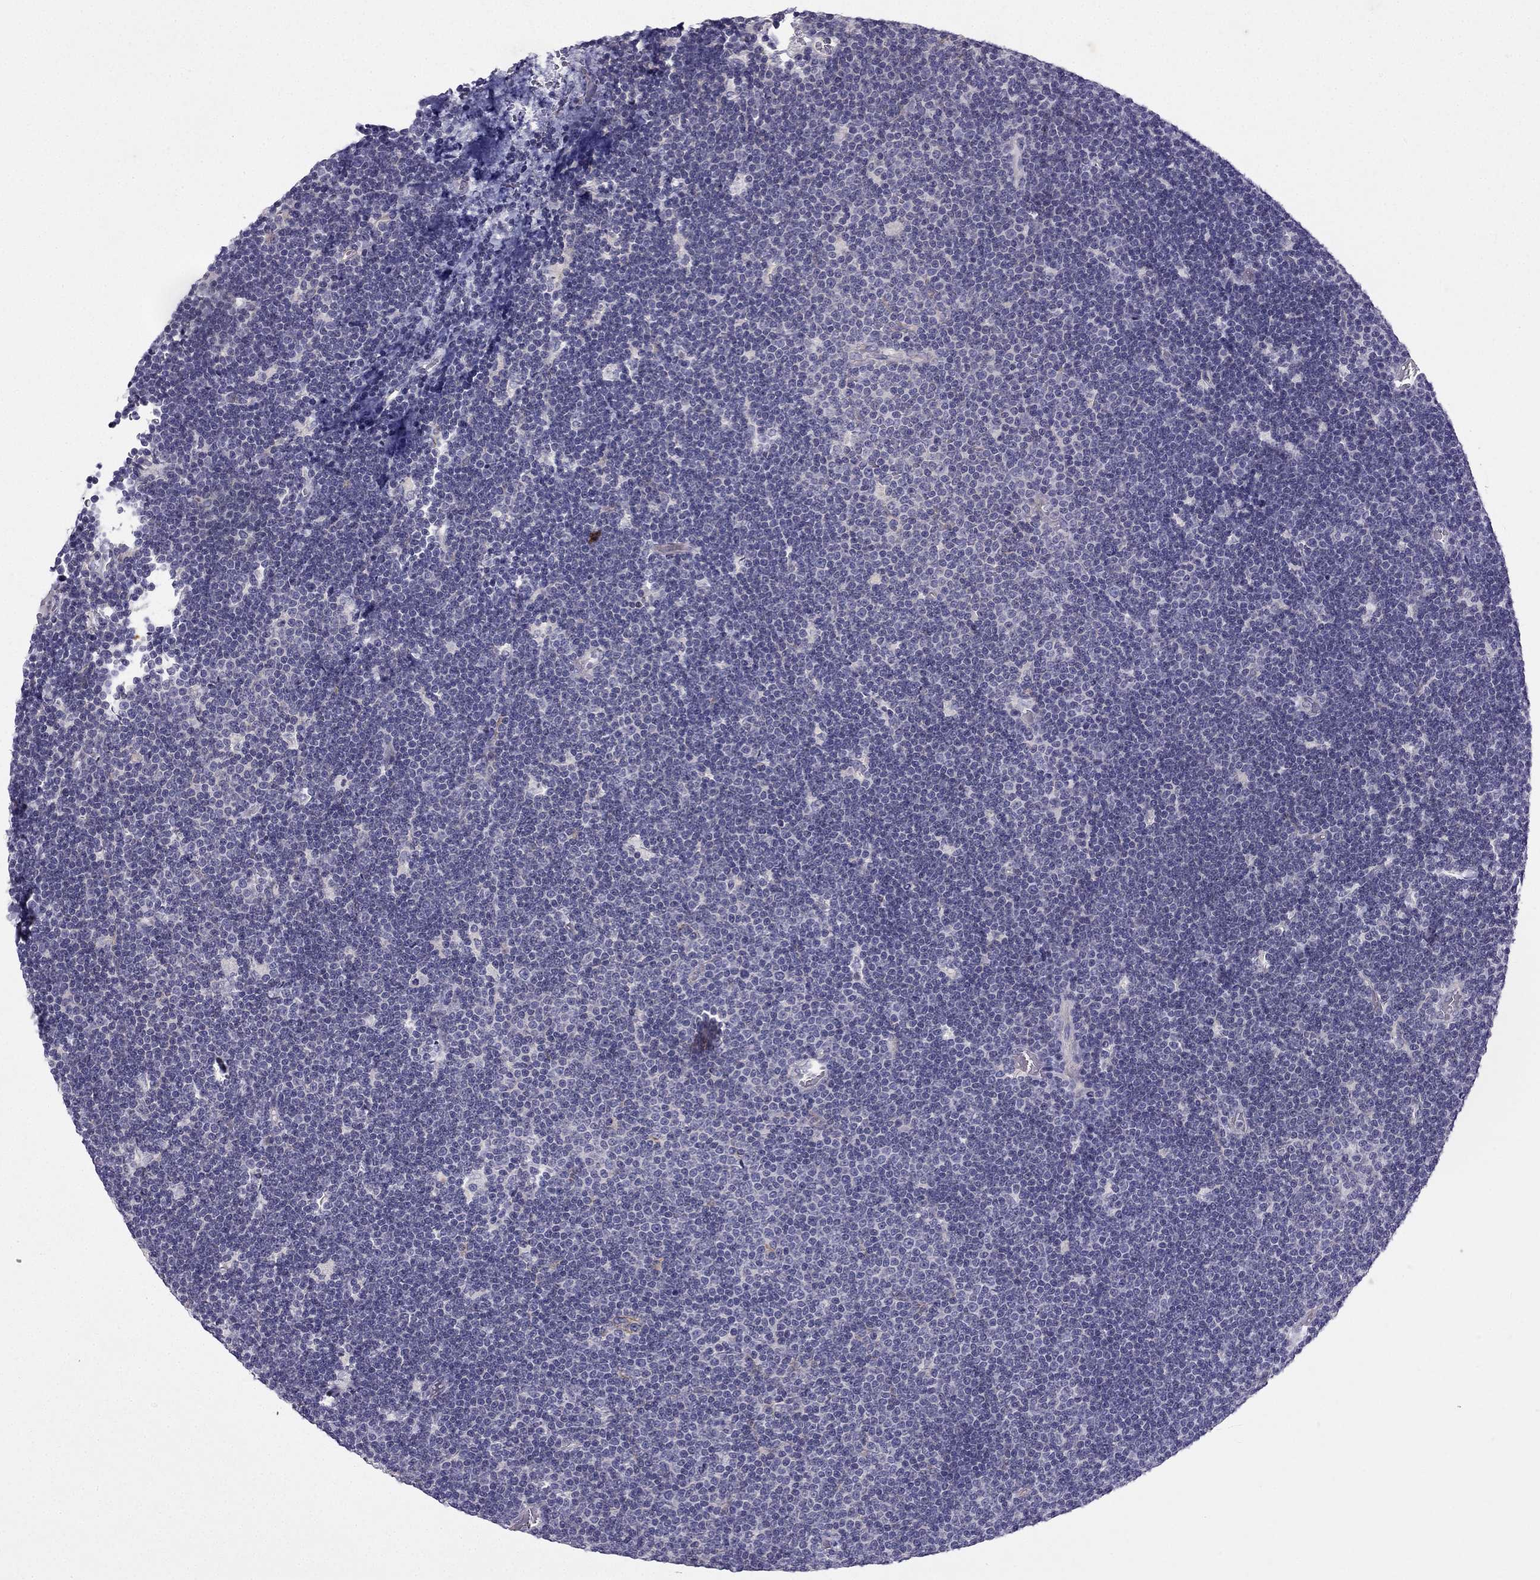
{"staining": {"intensity": "negative", "quantity": "none", "location": "none"}, "tissue": "lymphoma", "cell_type": "Tumor cells", "image_type": "cancer", "snomed": [{"axis": "morphology", "description": "Malignant lymphoma, non-Hodgkin's type, Low grade"}, {"axis": "topography", "description": "Brain"}], "caption": "Malignant lymphoma, non-Hodgkin's type (low-grade) was stained to show a protein in brown. There is no significant staining in tumor cells.", "gene": "SYT5", "patient": {"sex": "female", "age": 66}}